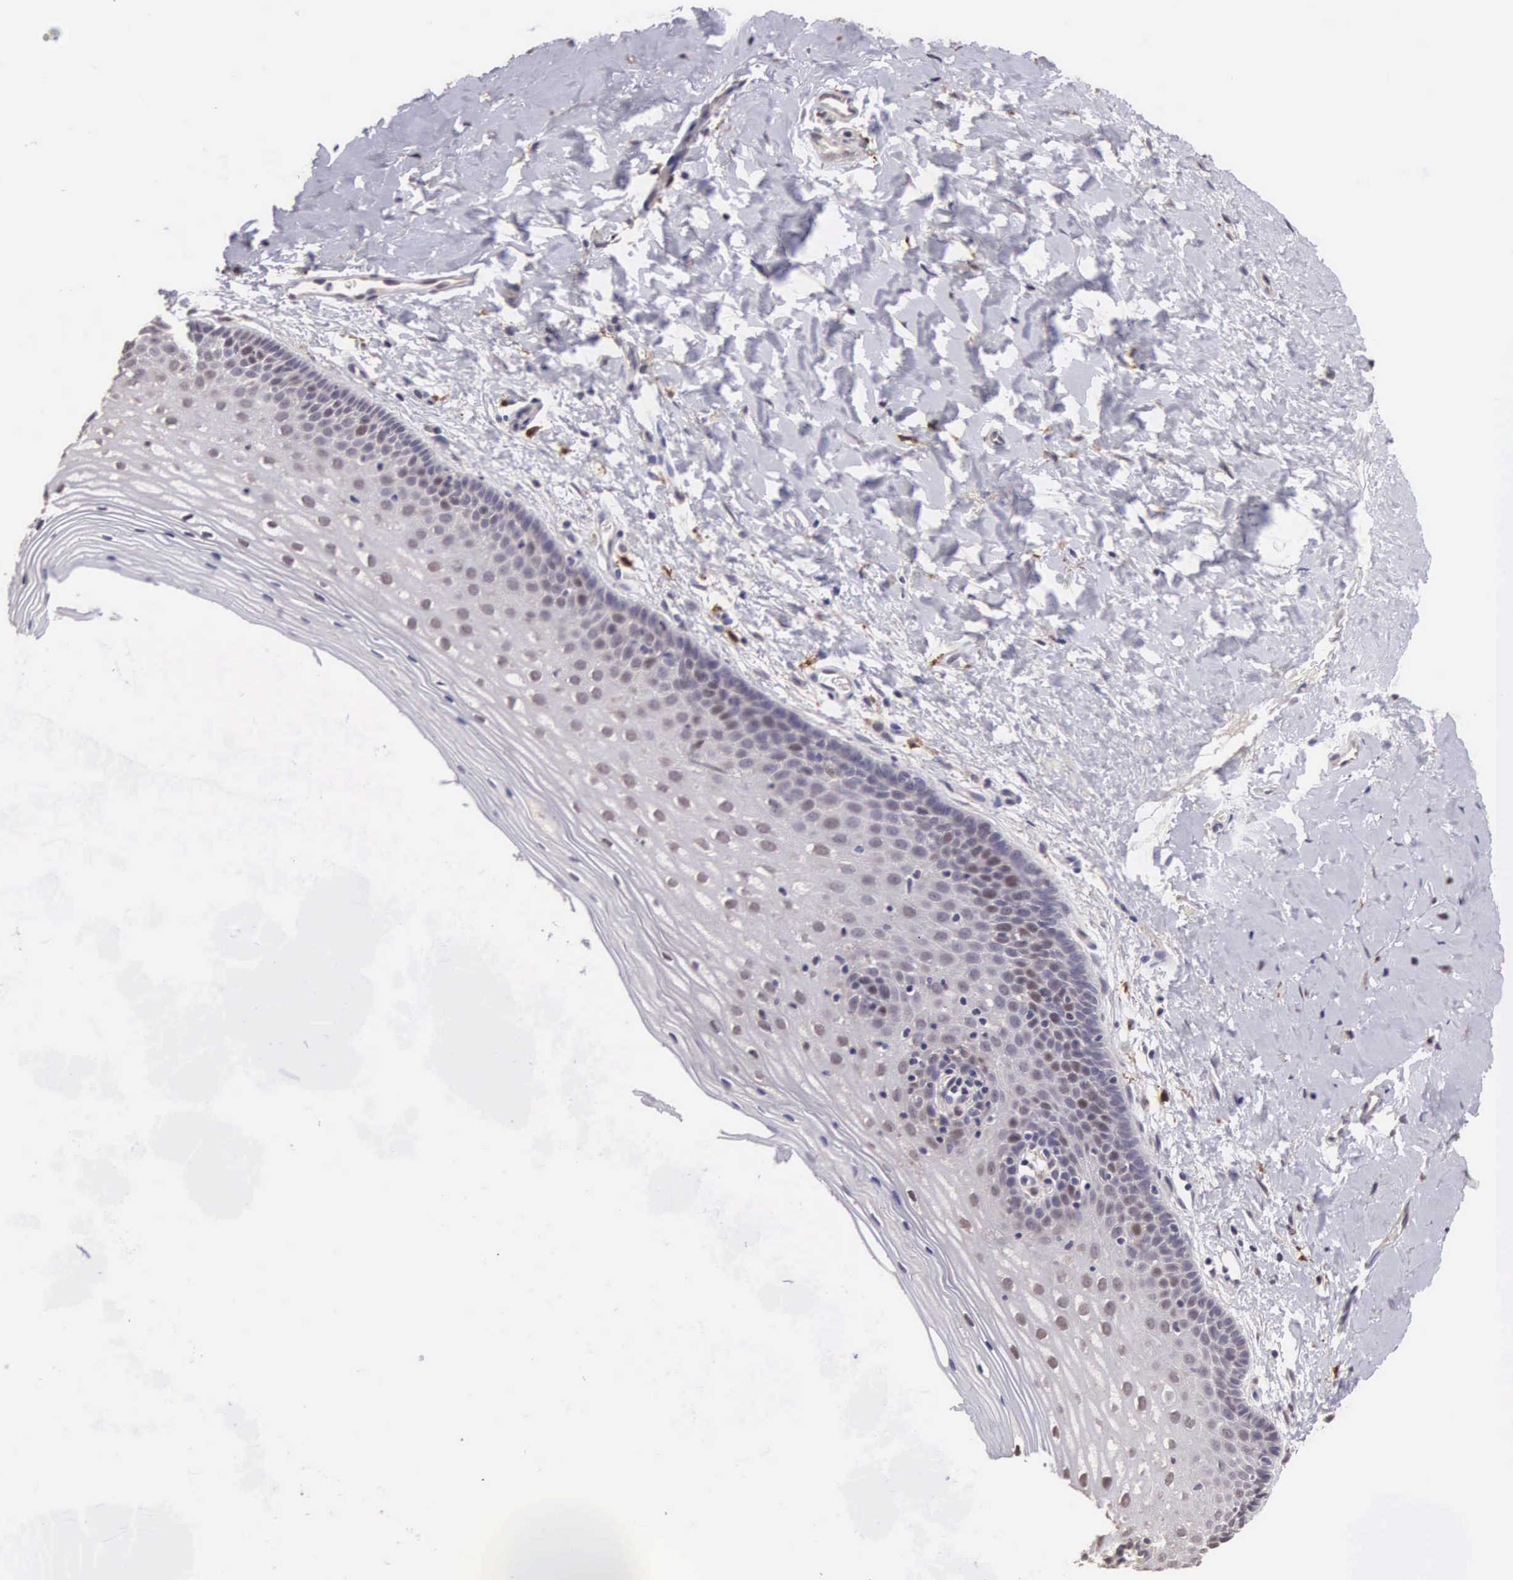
{"staining": {"intensity": "negative", "quantity": "none", "location": "none"}, "tissue": "cervix", "cell_type": "Glandular cells", "image_type": "normal", "snomed": [{"axis": "morphology", "description": "Normal tissue, NOS"}, {"axis": "topography", "description": "Cervix"}], "caption": "This is an immunohistochemistry photomicrograph of benign human cervix. There is no positivity in glandular cells.", "gene": "CDC45", "patient": {"sex": "female", "age": 53}}